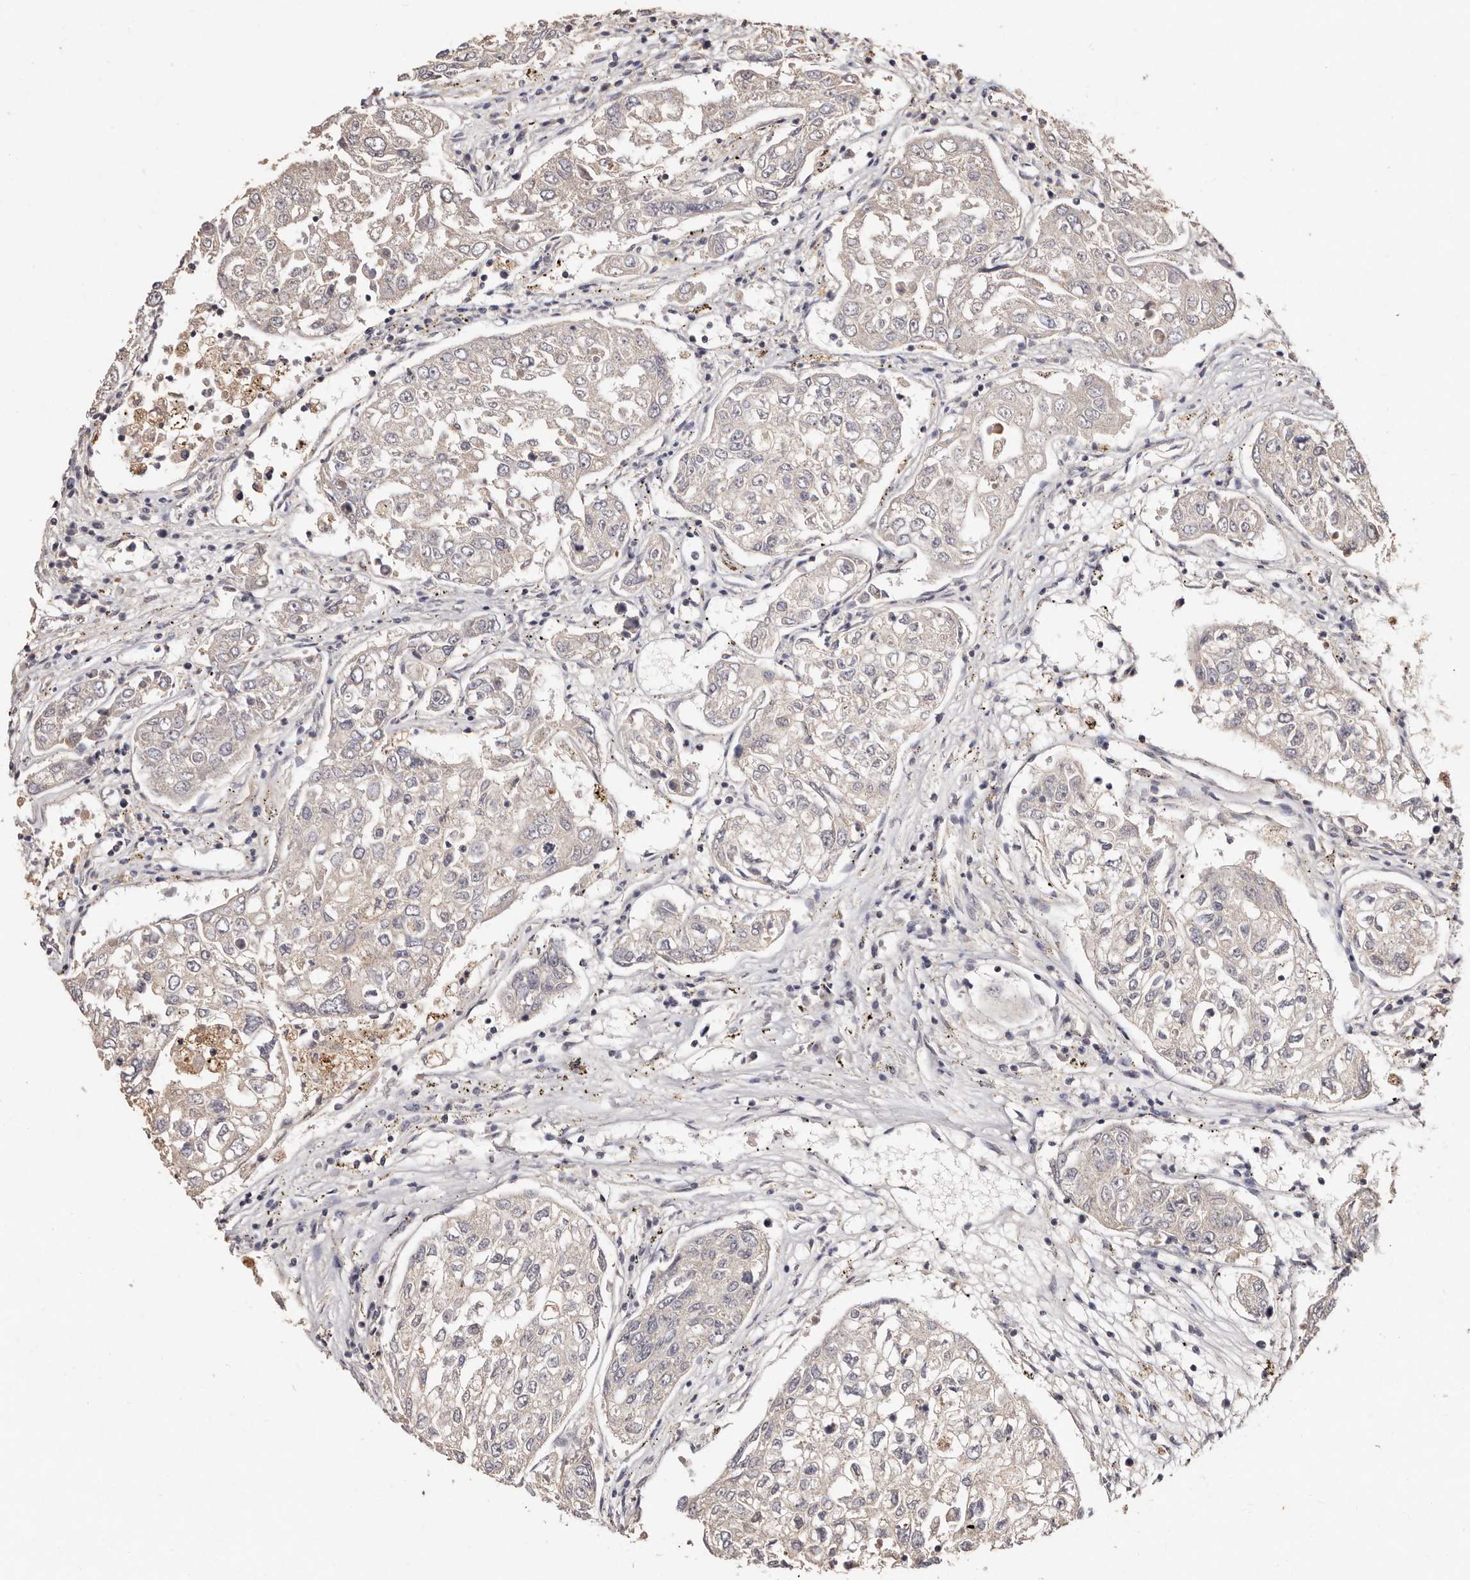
{"staining": {"intensity": "negative", "quantity": "none", "location": "none"}, "tissue": "urothelial cancer", "cell_type": "Tumor cells", "image_type": "cancer", "snomed": [{"axis": "morphology", "description": "Urothelial carcinoma, High grade"}, {"axis": "topography", "description": "Lymph node"}, {"axis": "topography", "description": "Urinary bladder"}], "caption": "A micrograph of urothelial carcinoma (high-grade) stained for a protein demonstrates no brown staining in tumor cells. The staining is performed using DAB brown chromogen with nuclei counter-stained in using hematoxylin.", "gene": "THBS3", "patient": {"sex": "male", "age": 51}}